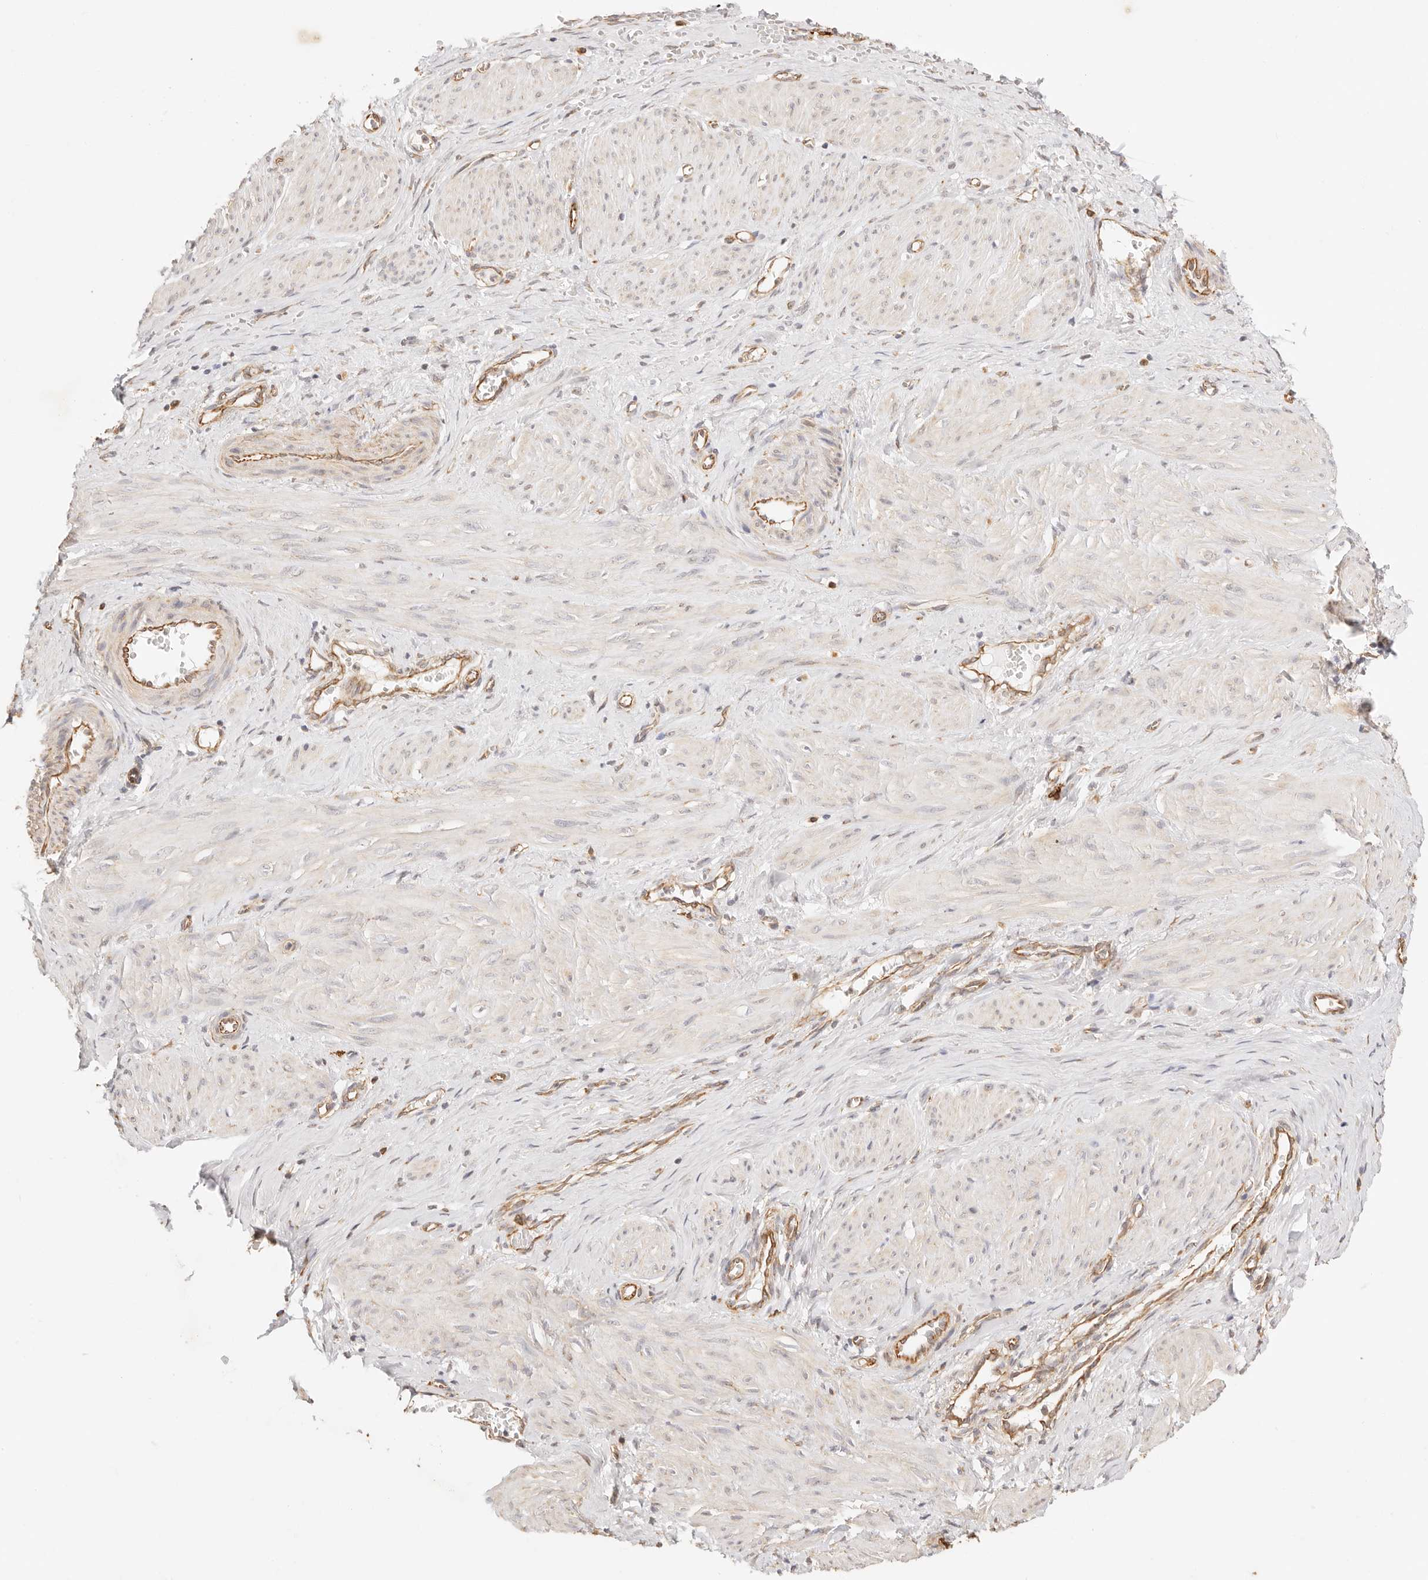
{"staining": {"intensity": "weak", "quantity": "<25%", "location": "cytoplasmic/membranous"}, "tissue": "smooth muscle", "cell_type": "Smooth muscle cells", "image_type": "normal", "snomed": [{"axis": "morphology", "description": "Normal tissue, NOS"}, {"axis": "topography", "description": "Endometrium"}], "caption": "Immunohistochemical staining of benign smooth muscle displays no significant positivity in smooth muscle cells. (DAB (3,3'-diaminobenzidine) immunohistochemistry, high magnification).", "gene": "ZC3H11A", "patient": {"sex": "female", "age": 33}}